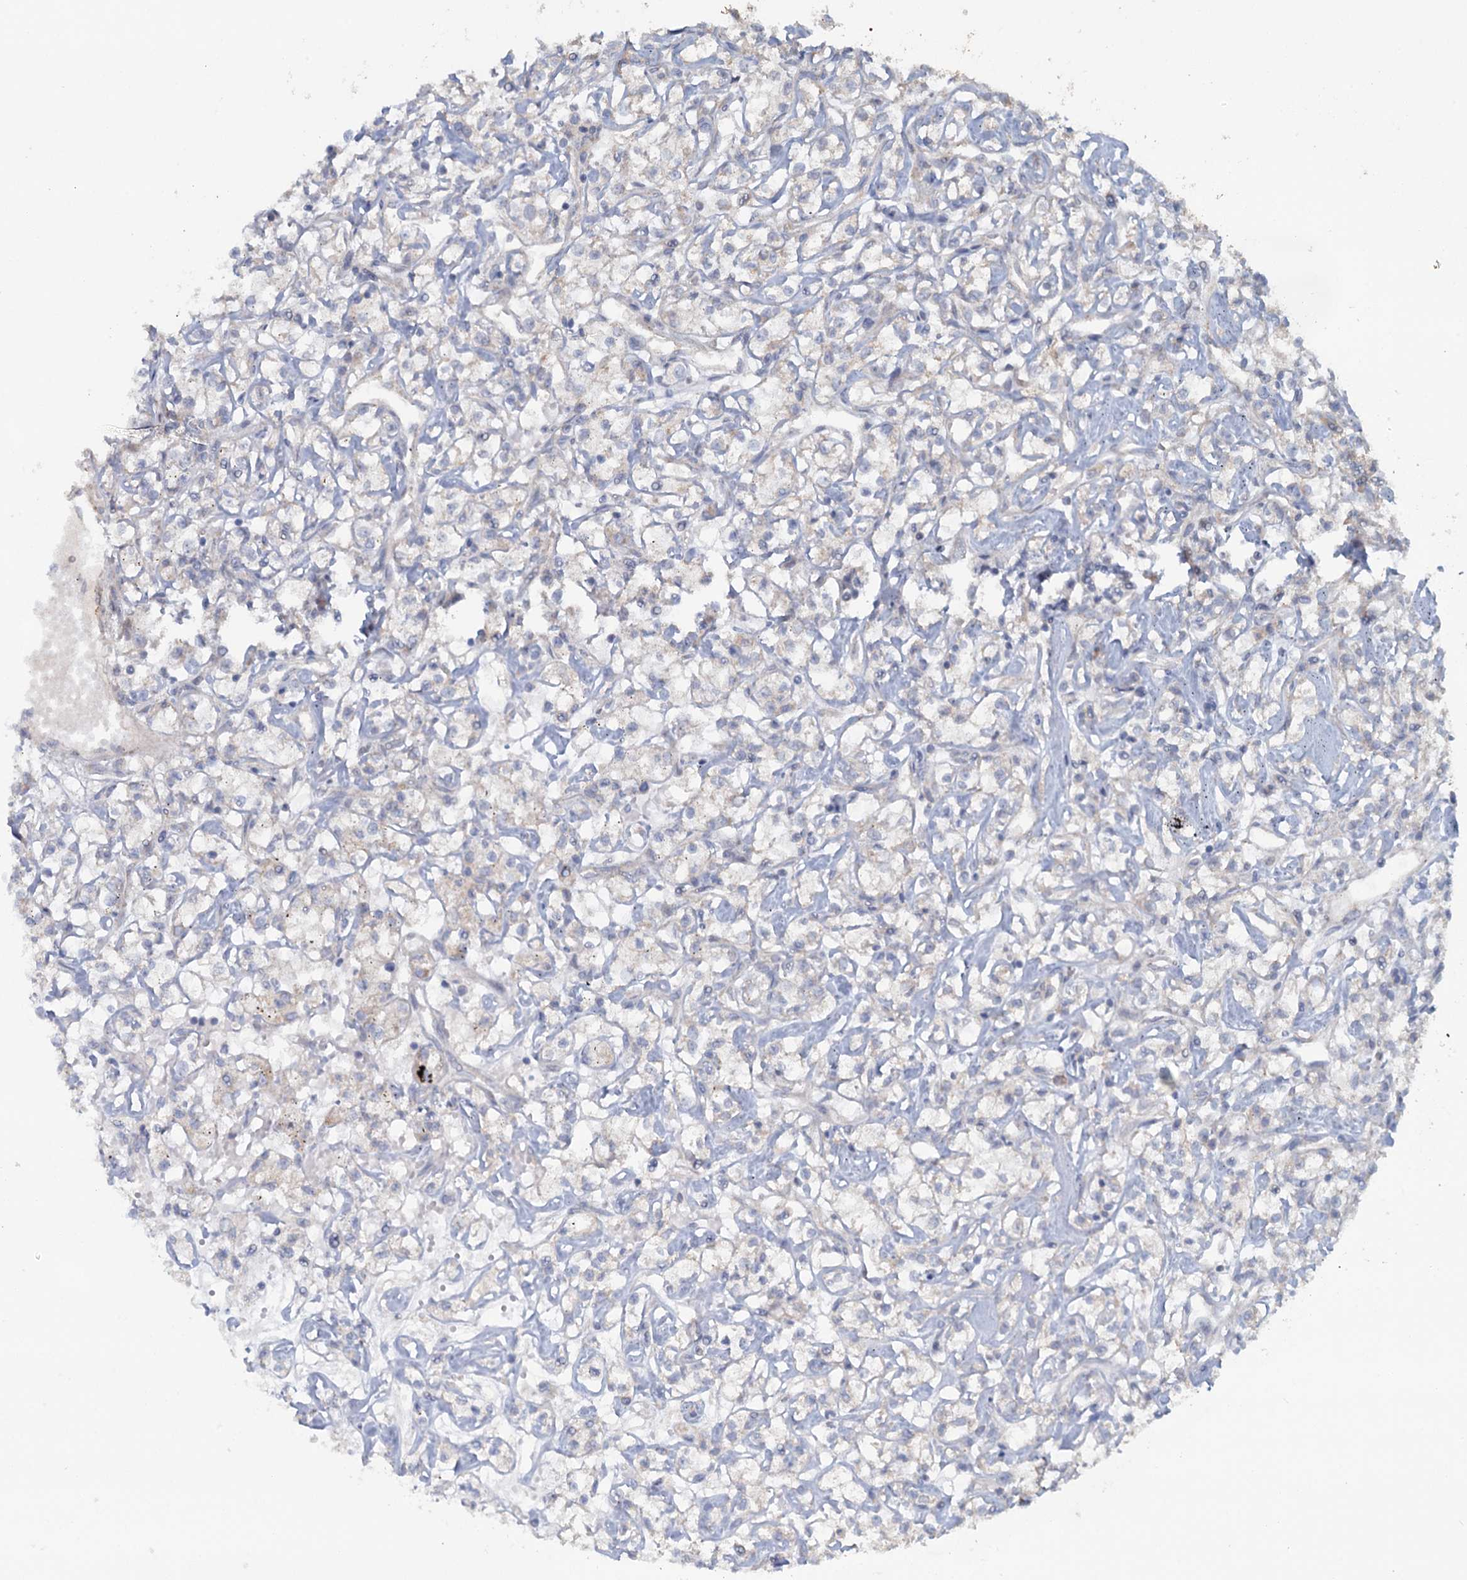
{"staining": {"intensity": "negative", "quantity": "none", "location": "none"}, "tissue": "renal cancer", "cell_type": "Tumor cells", "image_type": "cancer", "snomed": [{"axis": "morphology", "description": "Adenocarcinoma, NOS"}, {"axis": "topography", "description": "Kidney"}], "caption": "An immunohistochemistry (IHC) image of renal cancer is shown. There is no staining in tumor cells of renal cancer.", "gene": "FUNDC1", "patient": {"sex": "female", "age": 59}}